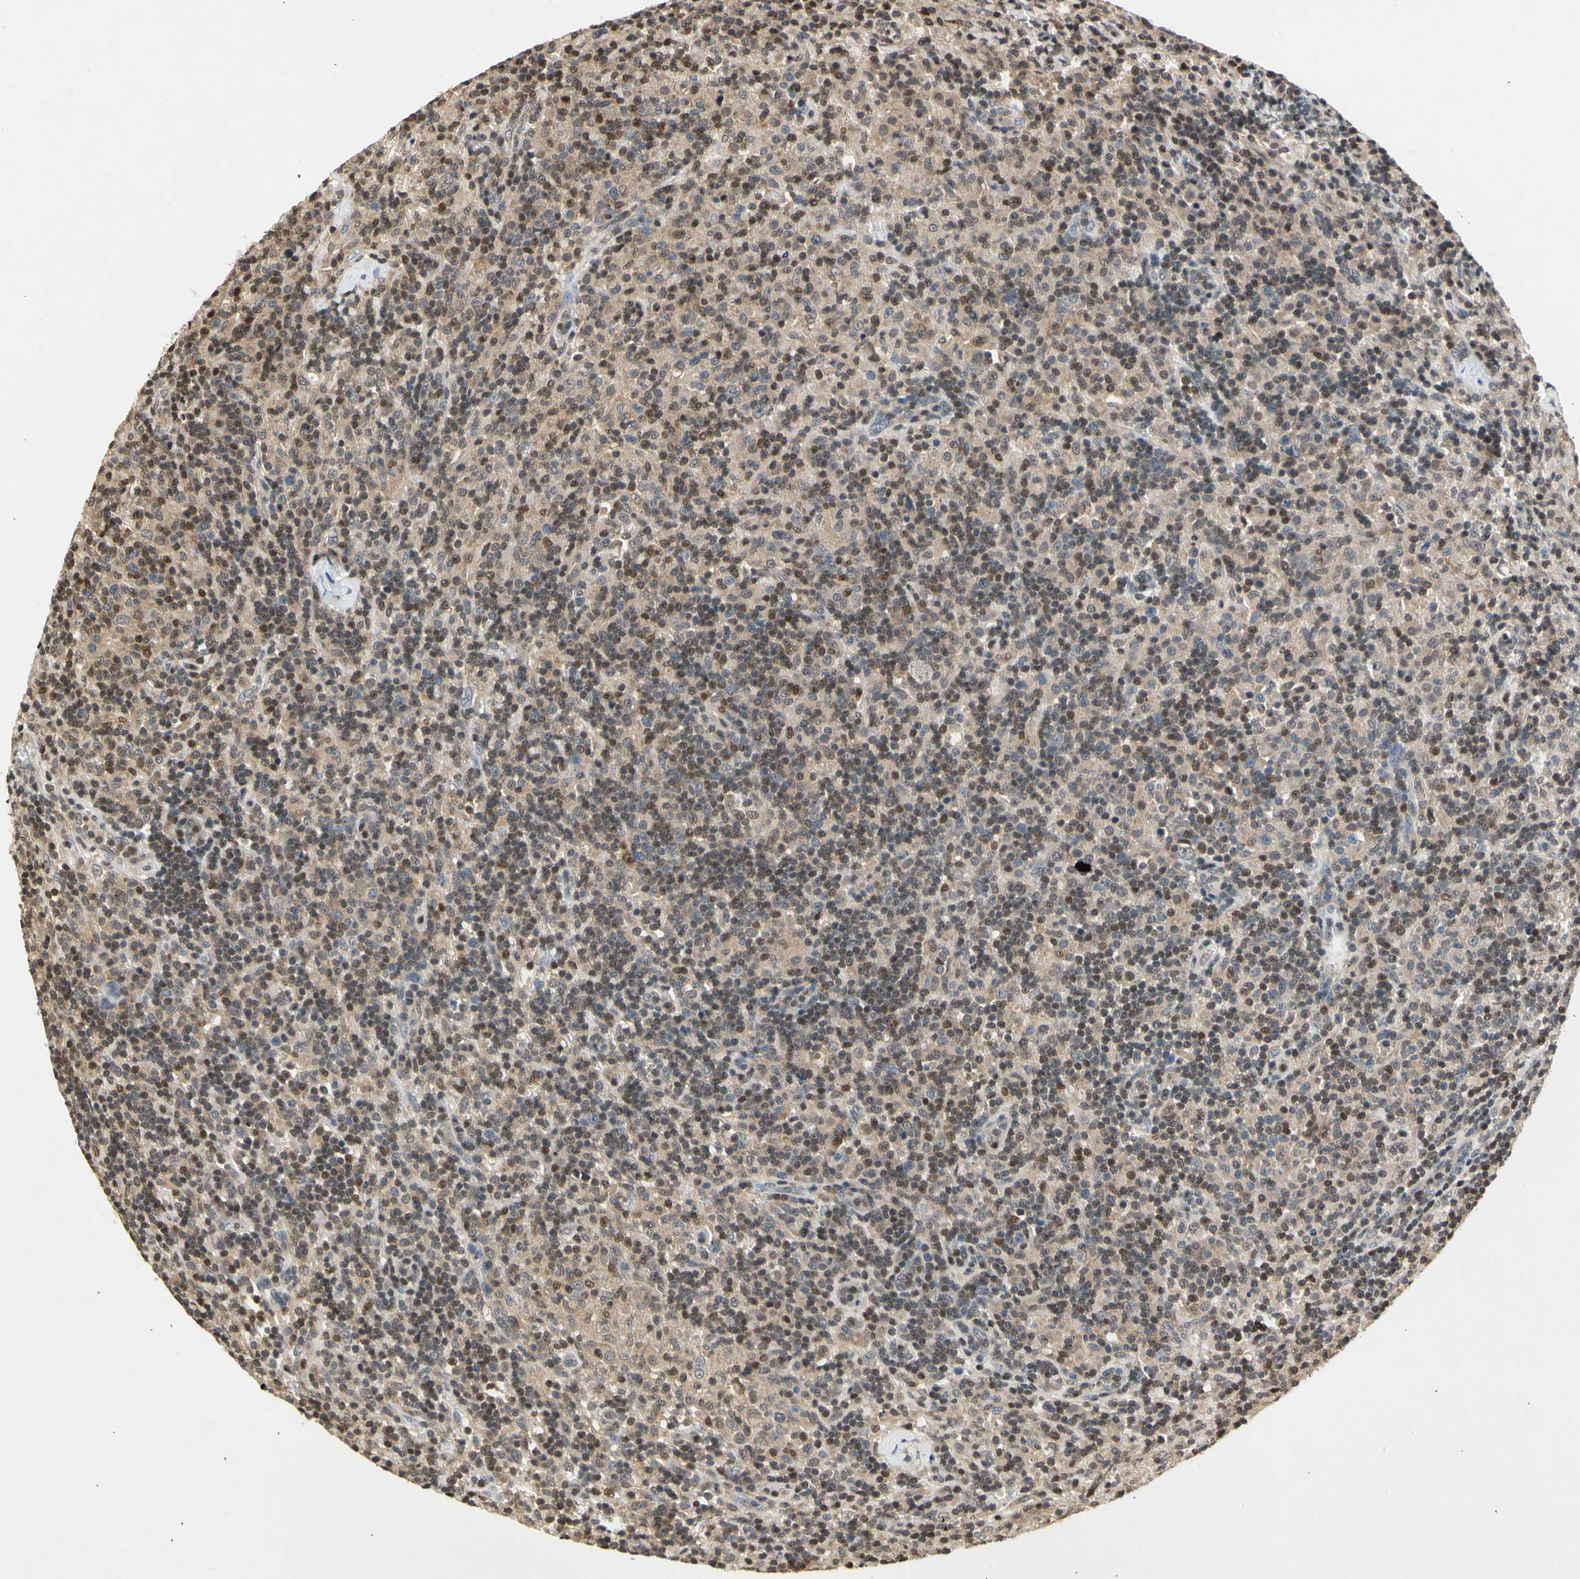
{"staining": {"intensity": "weak", "quantity": ">75%", "location": "cytoplasmic/membranous"}, "tissue": "lymphoma", "cell_type": "Tumor cells", "image_type": "cancer", "snomed": [{"axis": "morphology", "description": "Hodgkin's disease, NOS"}, {"axis": "topography", "description": "Lymph node"}], "caption": "Protein analysis of Hodgkin's disease tissue exhibits weak cytoplasmic/membranous expression in approximately >75% of tumor cells.", "gene": "GSR", "patient": {"sex": "male", "age": 70}}